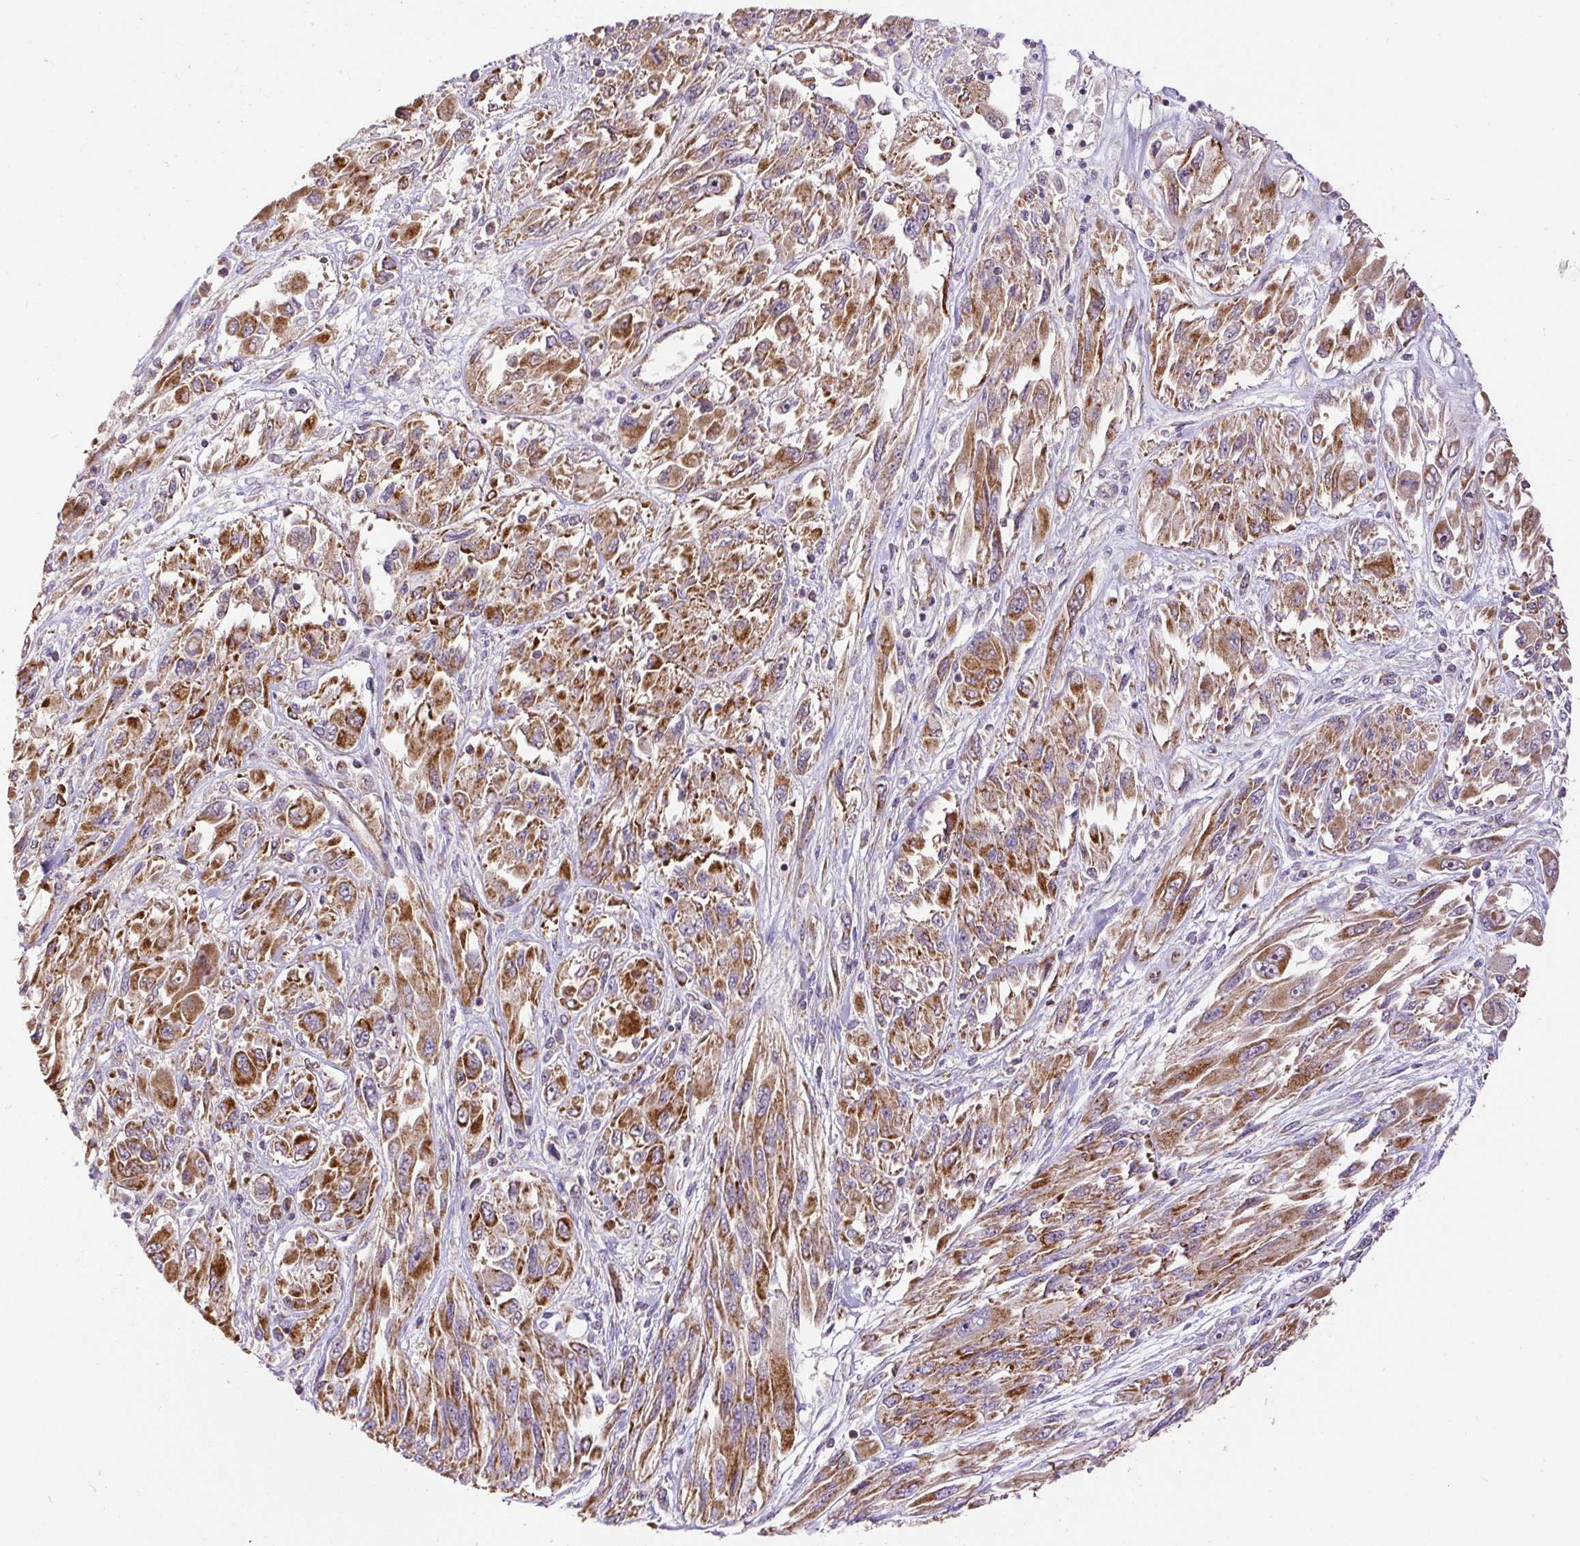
{"staining": {"intensity": "strong", "quantity": ">75%", "location": "cytoplasmic/membranous"}, "tissue": "melanoma", "cell_type": "Tumor cells", "image_type": "cancer", "snomed": [{"axis": "morphology", "description": "Malignant melanoma, NOS"}, {"axis": "topography", "description": "Skin"}], "caption": "Immunohistochemistry (IHC) photomicrograph of neoplastic tissue: melanoma stained using immunohistochemistry (IHC) exhibits high levels of strong protein expression localized specifically in the cytoplasmic/membranous of tumor cells, appearing as a cytoplasmic/membranous brown color.", "gene": "NDUFAF2", "patient": {"sex": "female", "age": 91}}